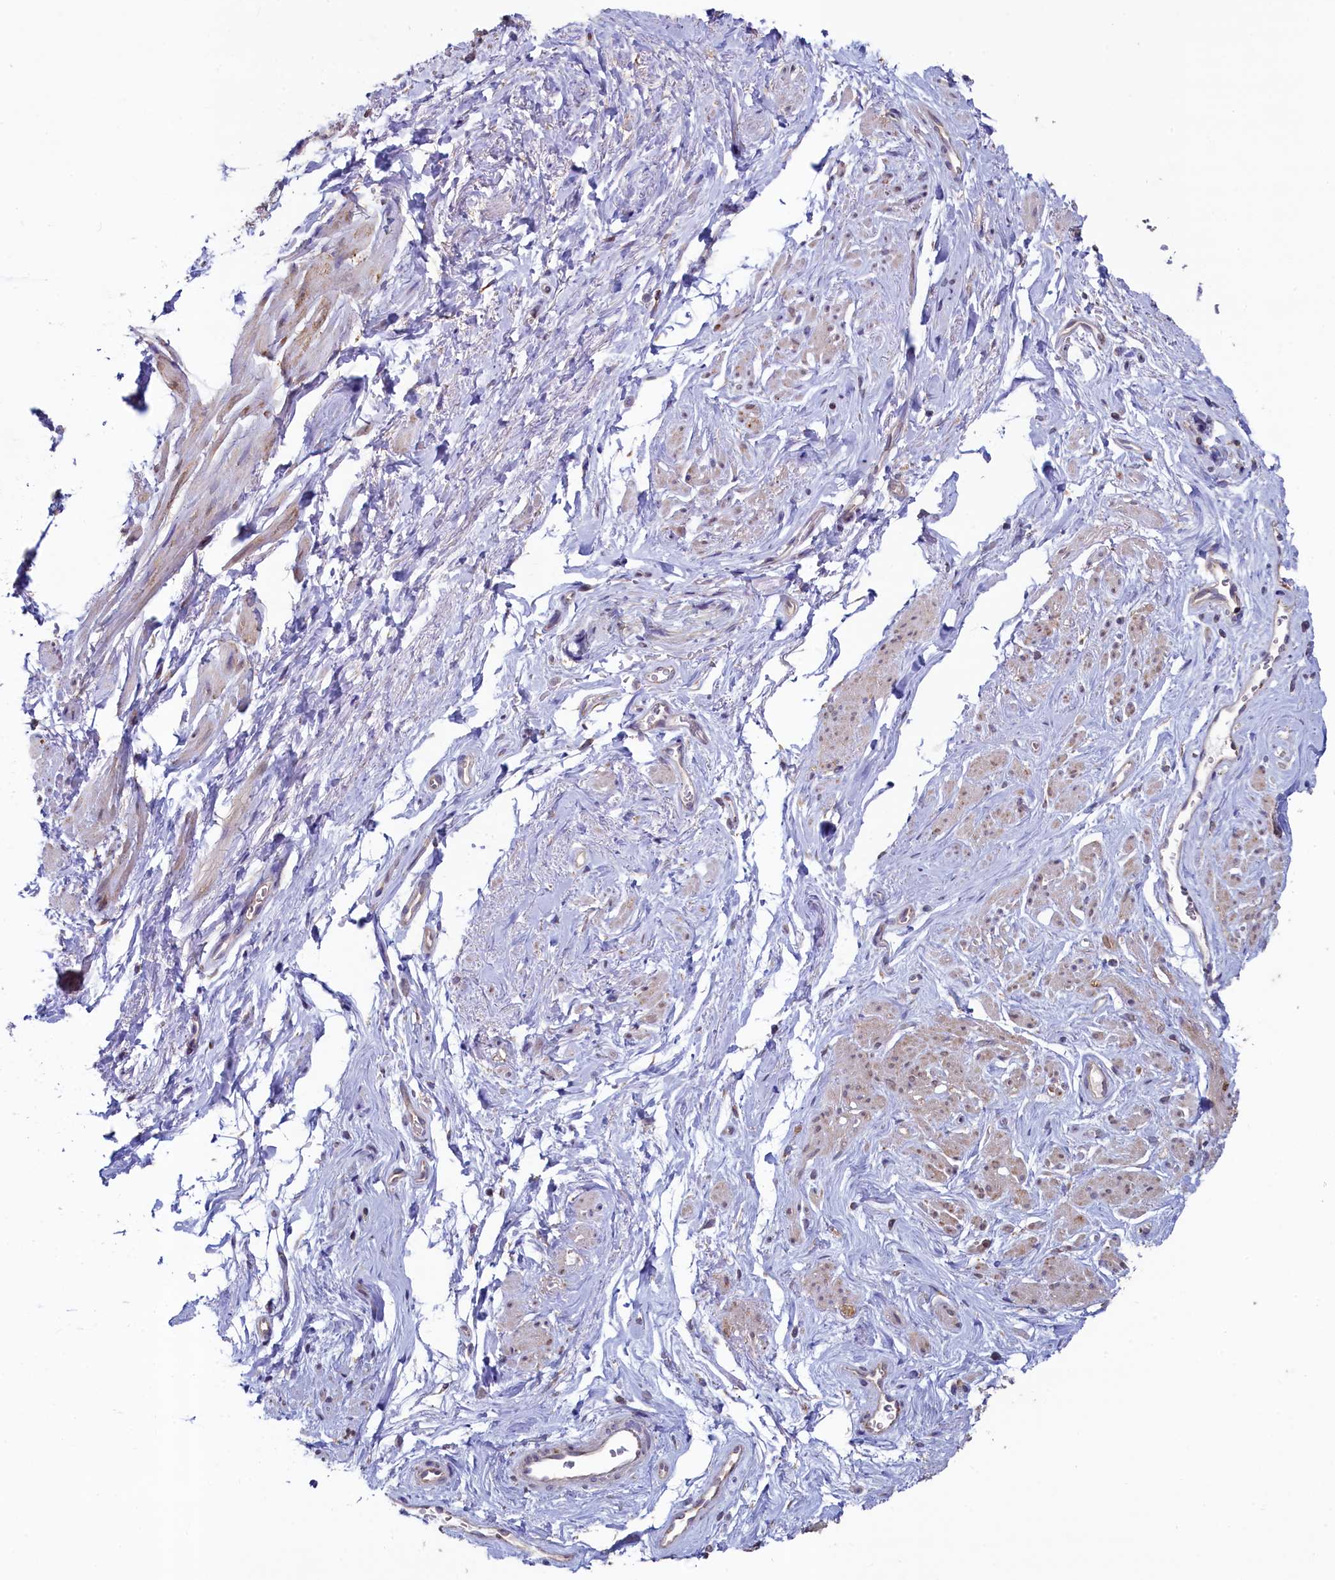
{"staining": {"intensity": "weak", "quantity": "<25%", "location": "cytoplasmic/membranous"}, "tissue": "smooth muscle", "cell_type": "Smooth muscle cells", "image_type": "normal", "snomed": [{"axis": "morphology", "description": "Normal tissue, NOS"}, {"axis": "topography", "description": "Smooth muscle"}, {"axis": "topography", "description": "Peripheral nerve tissue"}], "caption": "Smooth muscle cells show no significant positivity in unremarkable smooth muscle. Nuclei are stained in blue.", "gene": "SPATA2L", "patient": {"sex": "male", "age": 69}}